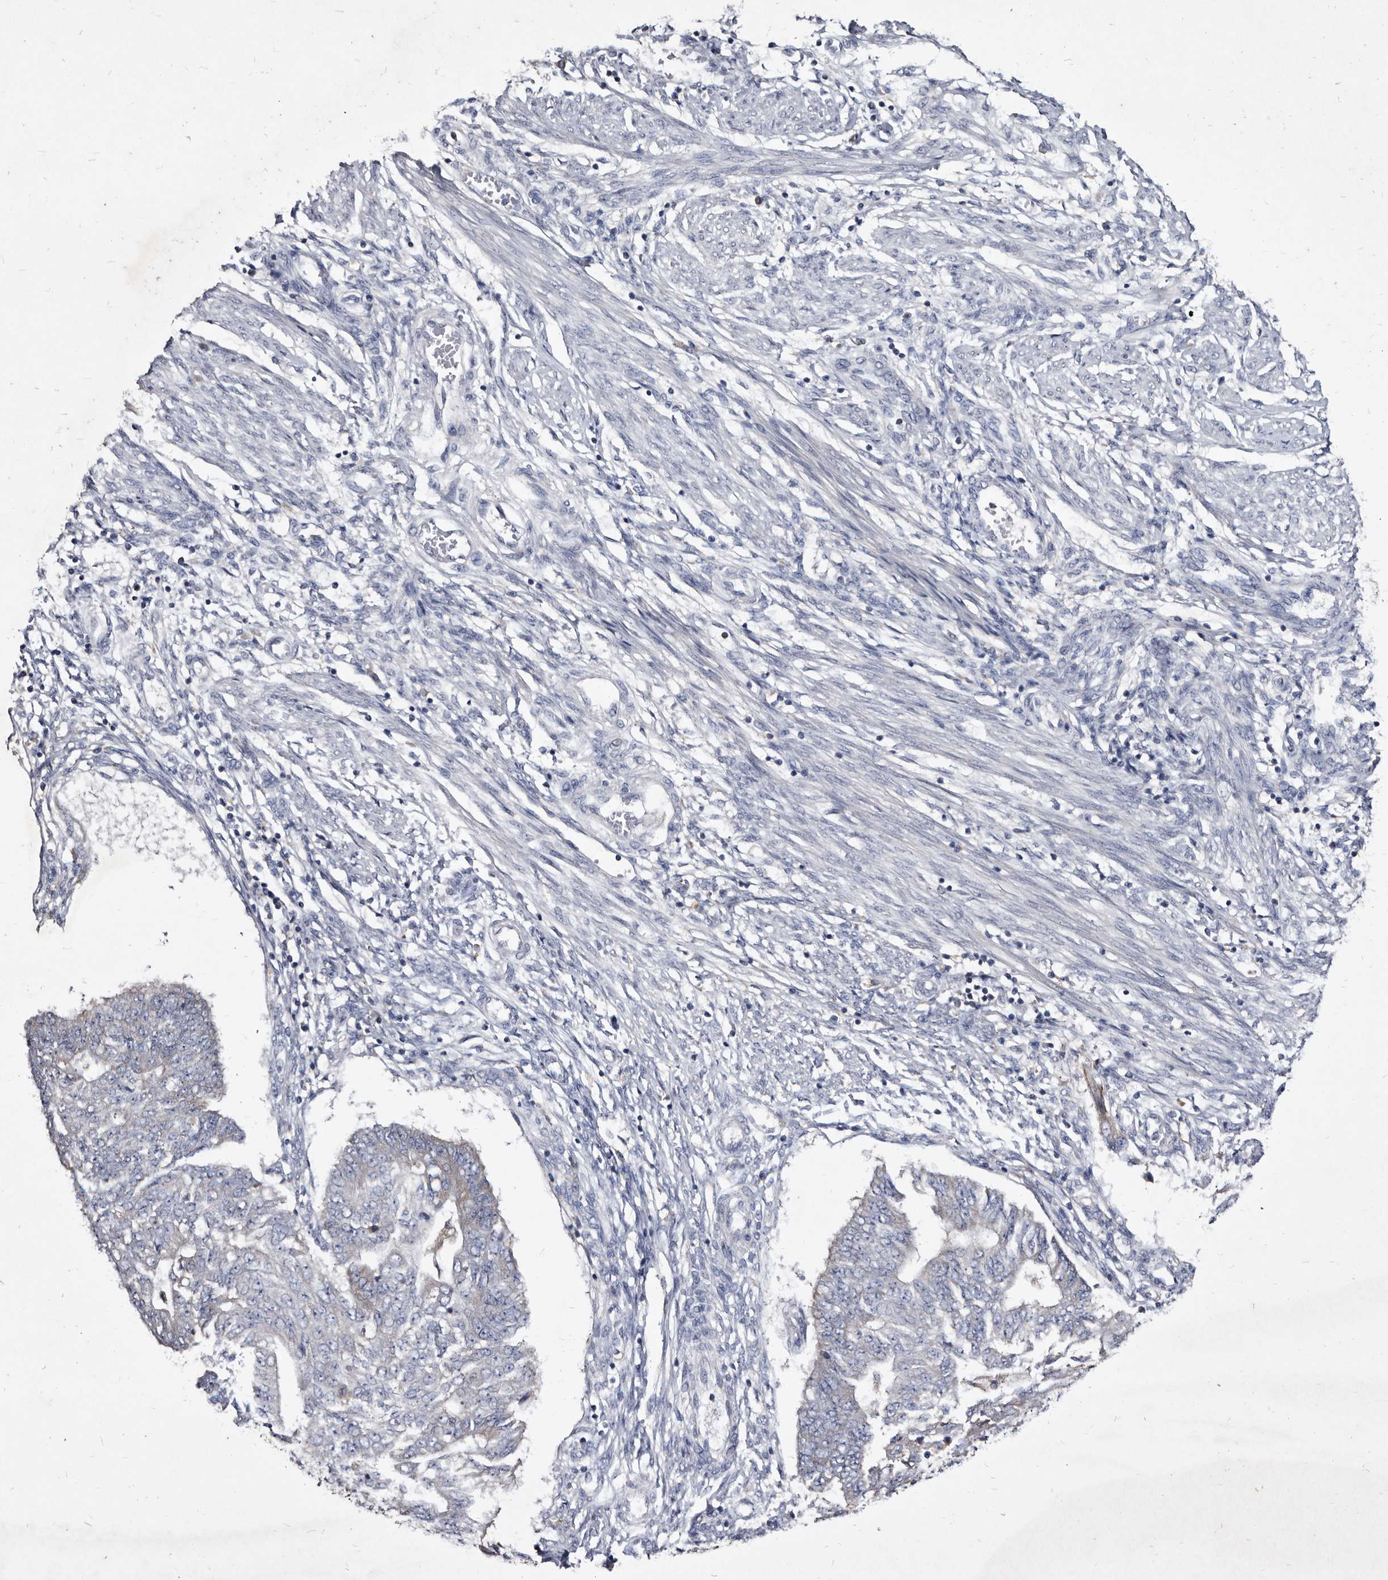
{"staining": {"intensity": "negative", "quantity": "none", "location": "none"}, "tissue": "endometrial cancer", "cell_type": "Tumor cells", "image_type": "cancer", "snomed": [{"axis": "morphology", "description": "Adenocarcinoma, NOS"}, {"axis": "topography", "description": "Endometrium"}], "caption": "Immunohistochemistry histopathology image of endometrial cancer (adenocarcinoma) stained for a protein (brown), which demonstrates no positivity in tumor cells. Brightfield microscopy of immunohistochemistry stained with DAB (brown) and hematoxylin (blue), captured at high magnification.", "gene": "SLC39A2", "patient": {"sex": "female", "age": 32}}